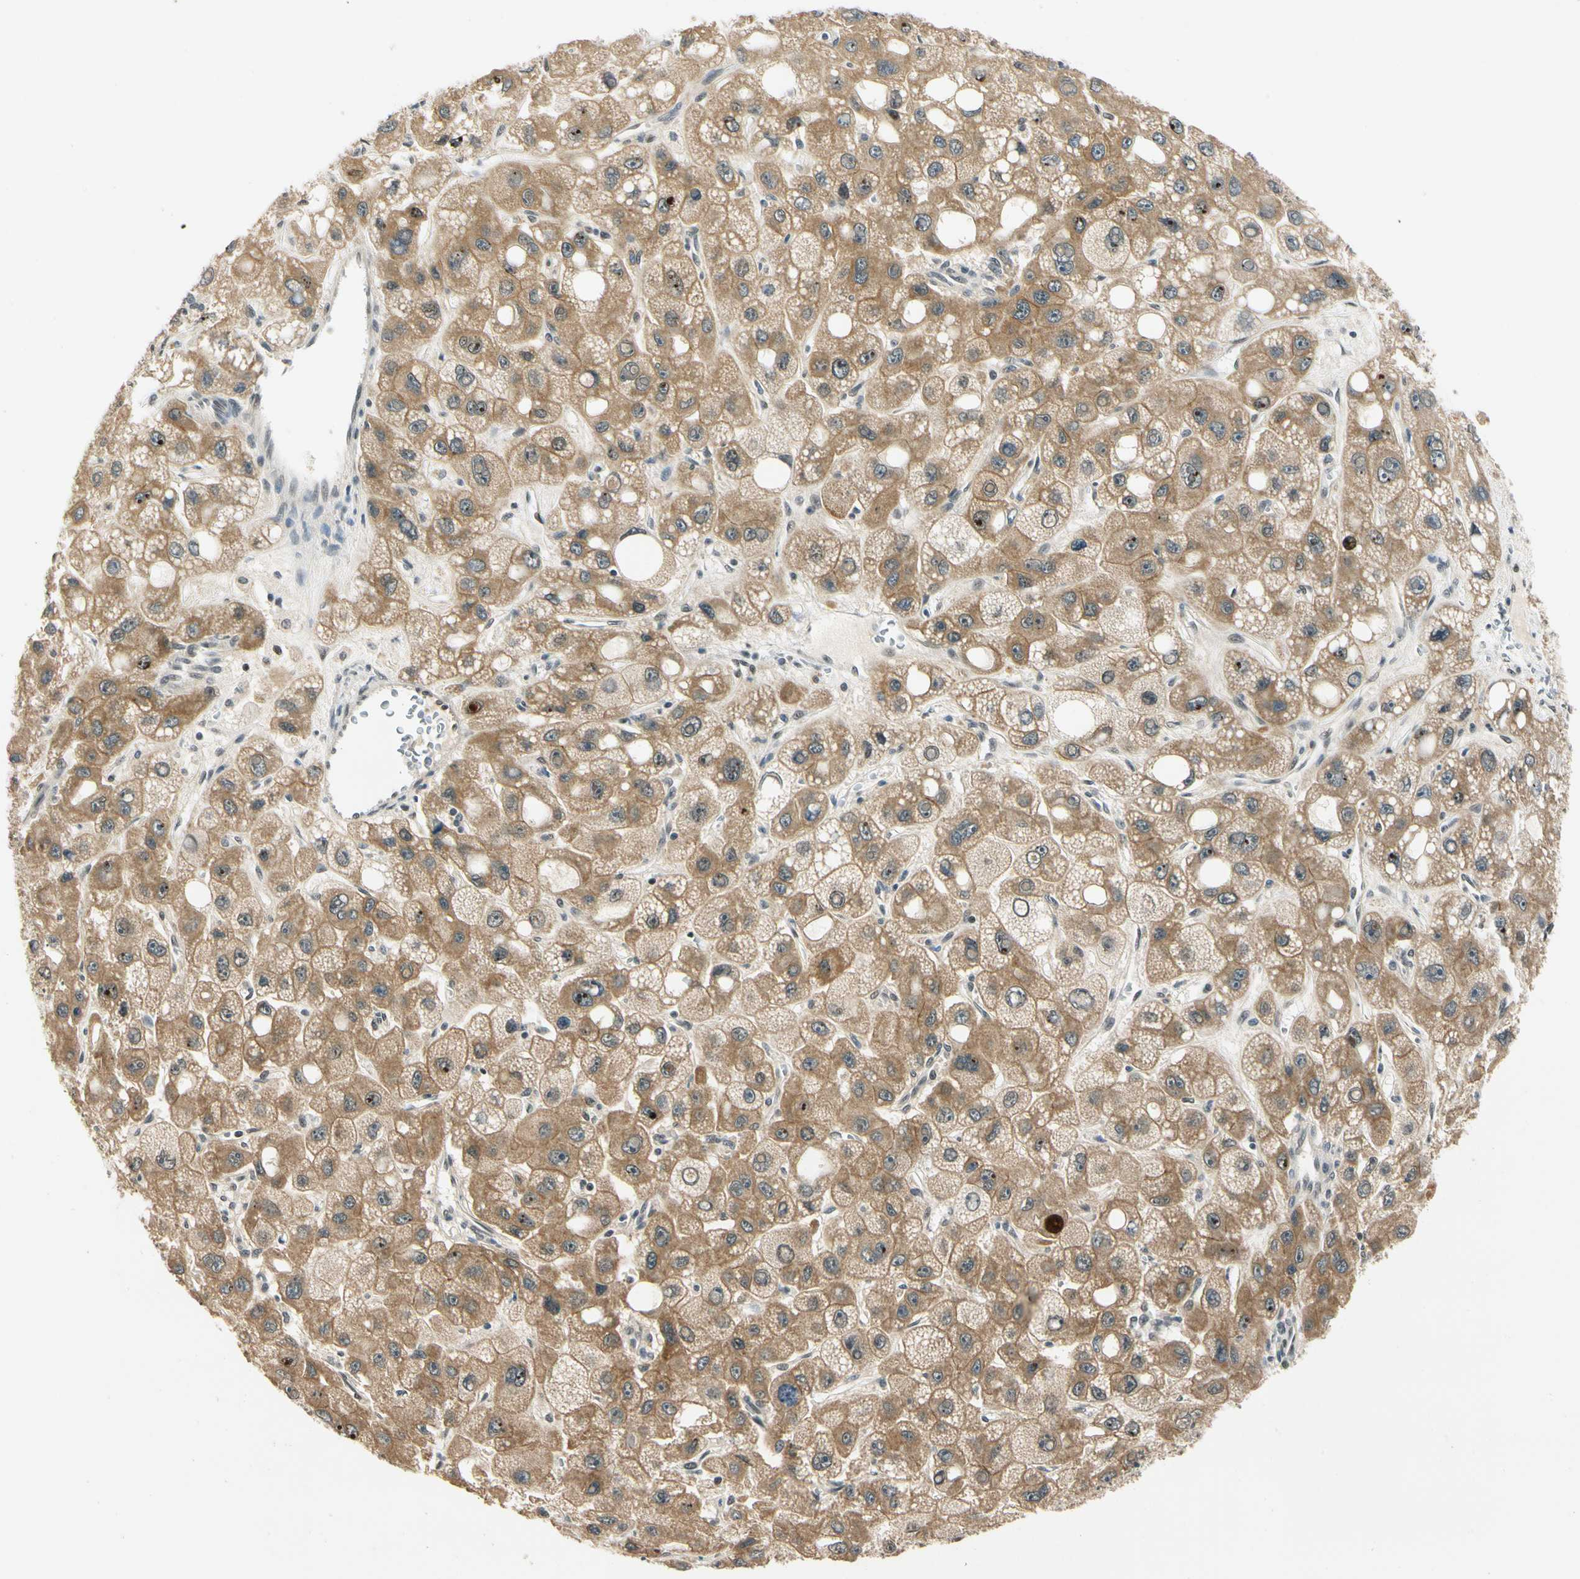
{"staining": {"intensity": "moderate", "quantity": ">75%", "location": "cytoplasmic/membranous,nuclear"}, "tissue": "liver cancer", "cell_type": "Tumor cells", "image_type": "cancer", "snomed": [{"axis": "morphology", "description": "Carcinoma, Hepatocellular, NOS"}, {"axis": "topography", "description": "Liver"}], "caption": "Liver cancer (hepatocellular carcinoma) was stained to show a protein in brown. There is medium levels of moderate cytoplasmic/membranous and nuclear positivity in about >75% of tumor cells.", "gene": "PDK2", "patient": {"sex": "male", "age": 55}}